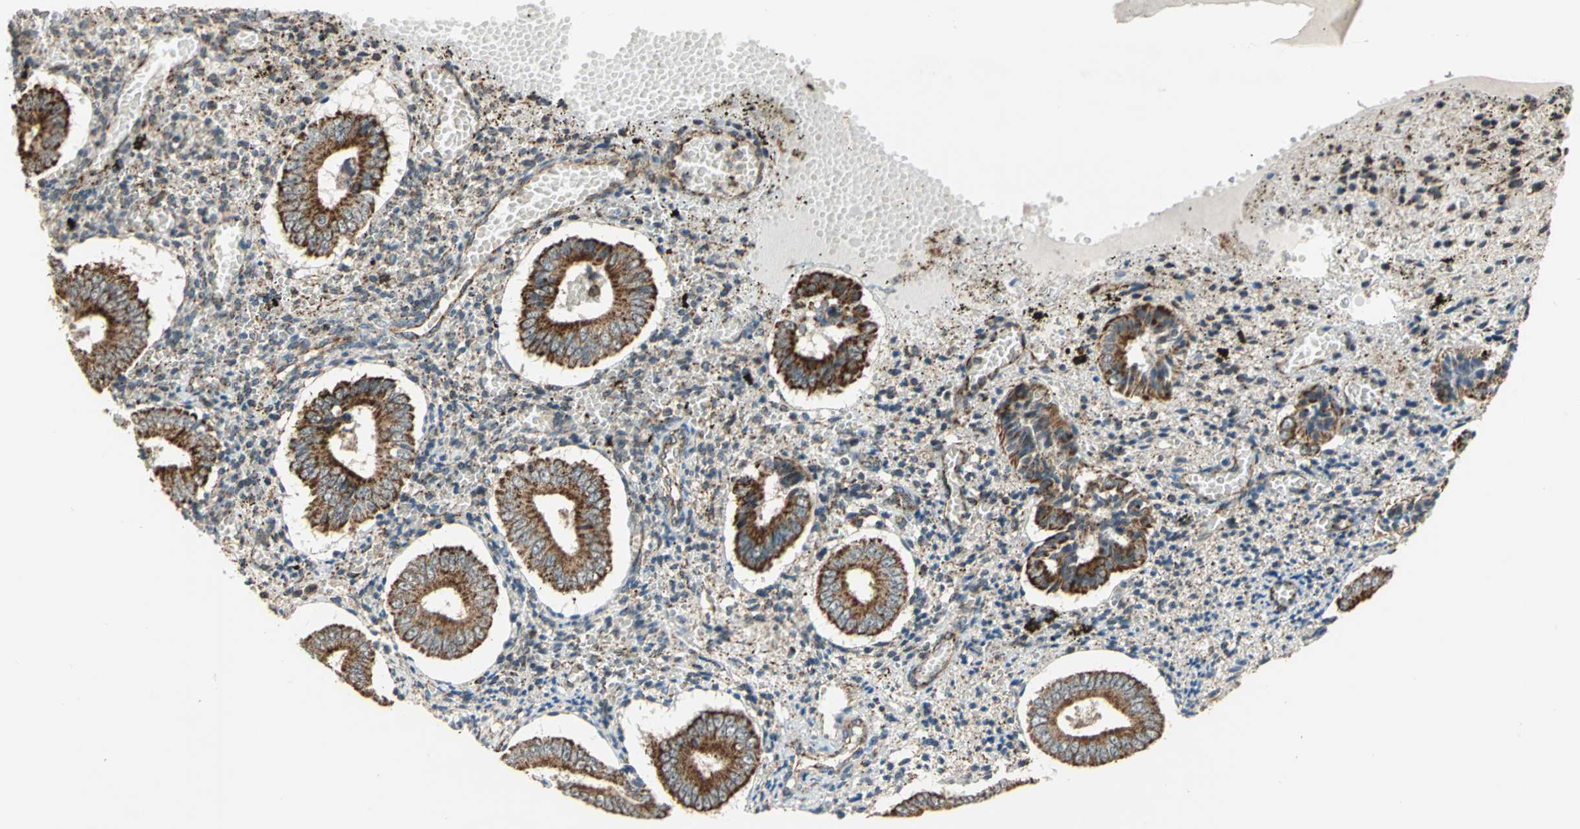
{"staining": {"intensity": "moderate", "quantity": "25%-75%", "location": "cytoplasmic/membranous"}, "tissue": "endometrium", "cell_type": "Cells in endometrial stroma", "image_type": "normal", "snomed": [{"axis": "morphology", "description": "Normal tissue, NOS"}, {"axis": "topography", "description": "Endometrium"}], "caption": "High-power microscopy captured an IHC photomicrograph of normal endometrium, revealing moderate cytoplasmic/membranous positivity in approximately 25%-75% of cells in endometrial stroma. (DAB (3,3'-diaminobenzidine) IHC with brightfield microscopy, high magnification).", "gene": "MRPS22", "patient": {"sex": "female", "age": 42}}